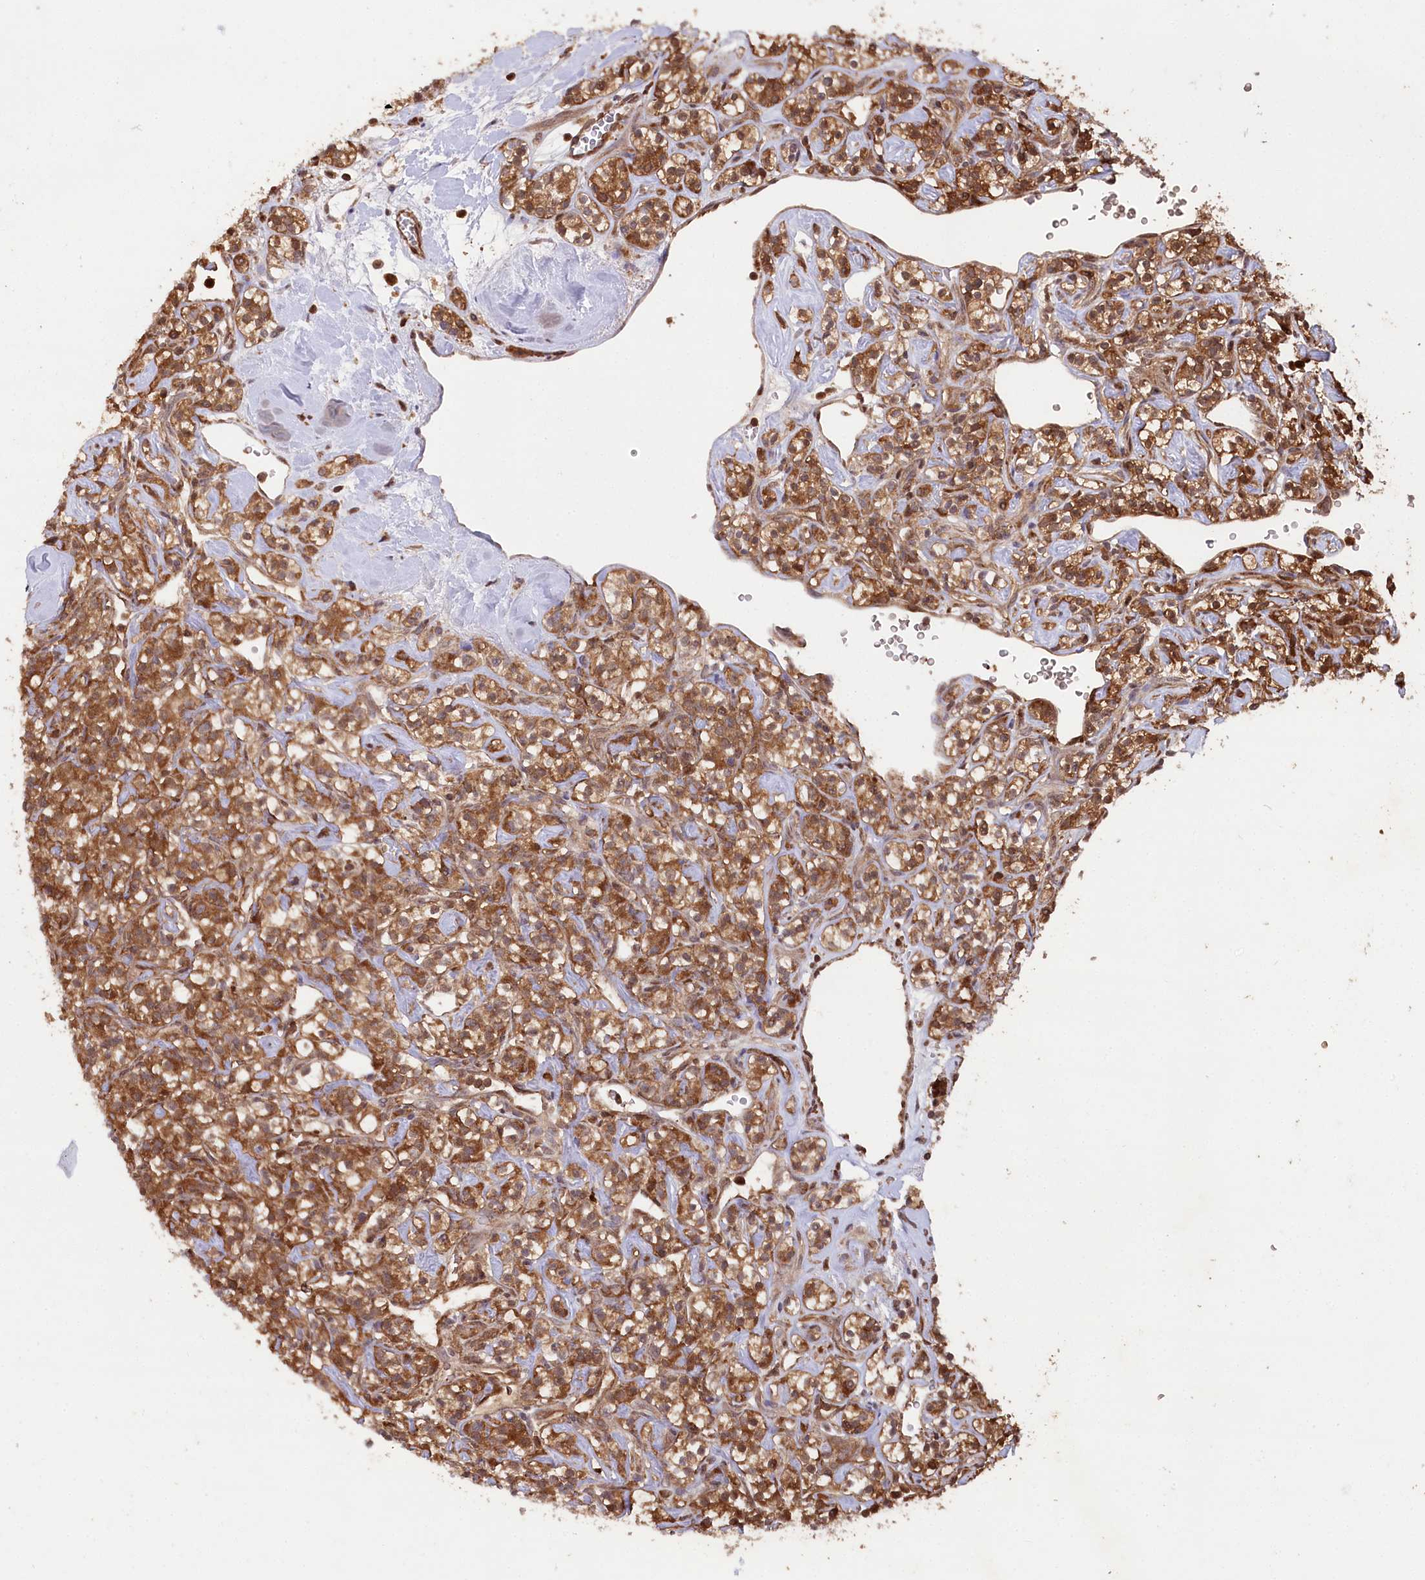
{"staining": {"intensity": "strong", "quantity": ">75%", "location": "cytoplasmic/membranous"}, "tissue": "renal cancer", "cell_type": "Tumor cells", "image_type": "cancer", "snomed": [{"axis": "morphology", "description": "Adenocarcinoma, NOS"}, {"axis": "topography", "description": "Kidney"}], "caption": "Immunohistochemical staining of renal cancer demonstrates strong cytoplasmic/membranous protein positivity in about >75% of tumor cells.", "gene": "LSG1", "patient": {"sex": "male", "age": 77}}